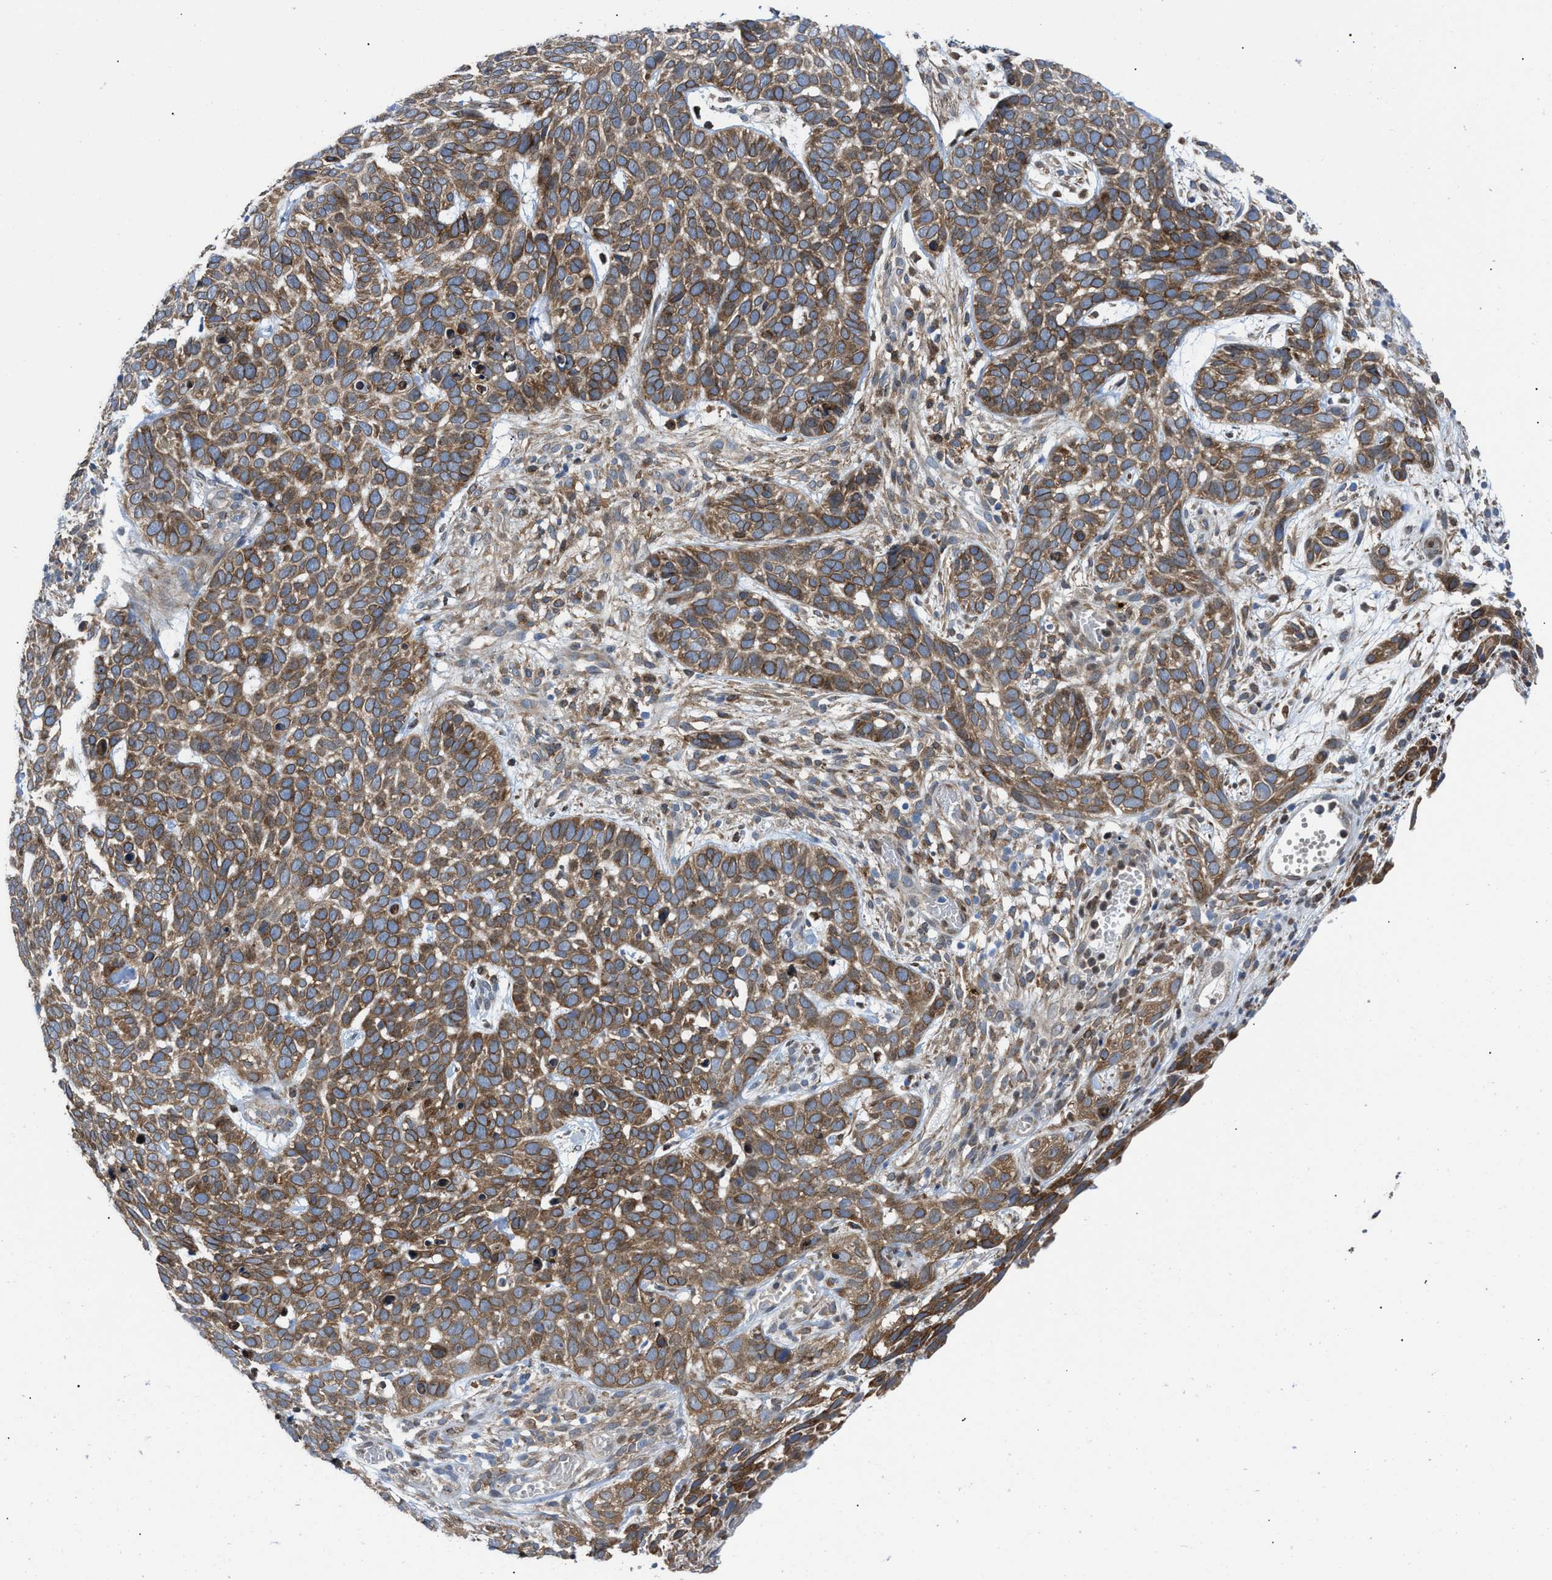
{"staining": {"intensity": "strong", "quantity": ">75%", "location": "cytoplasmic/membranous"}, "tissue": "skin cancer", "cell_type": "Tumor cells", "image_type": "cancer", "snomed": [{"axis": "morphology", "description": "Basal cell carcinoma"}, {"axis": "topography", "description": "Skin"}], "caption": "High-power microscopy captured an immunohistochemistry (IHC) micrograph of basal cell carcinoma (skin), revealing strong cytoplasmic/membranous expression in about >75% of tumor cells. The staining was performed using DAB (3,3'-diaminobenzidine) to visualize the protein expression in brown, while the nuclei were stained in blue with hematoxylin (Magnification: 20x).", "gene": "ERLIN2", "patient": {"sex": "male", "age": 87}}